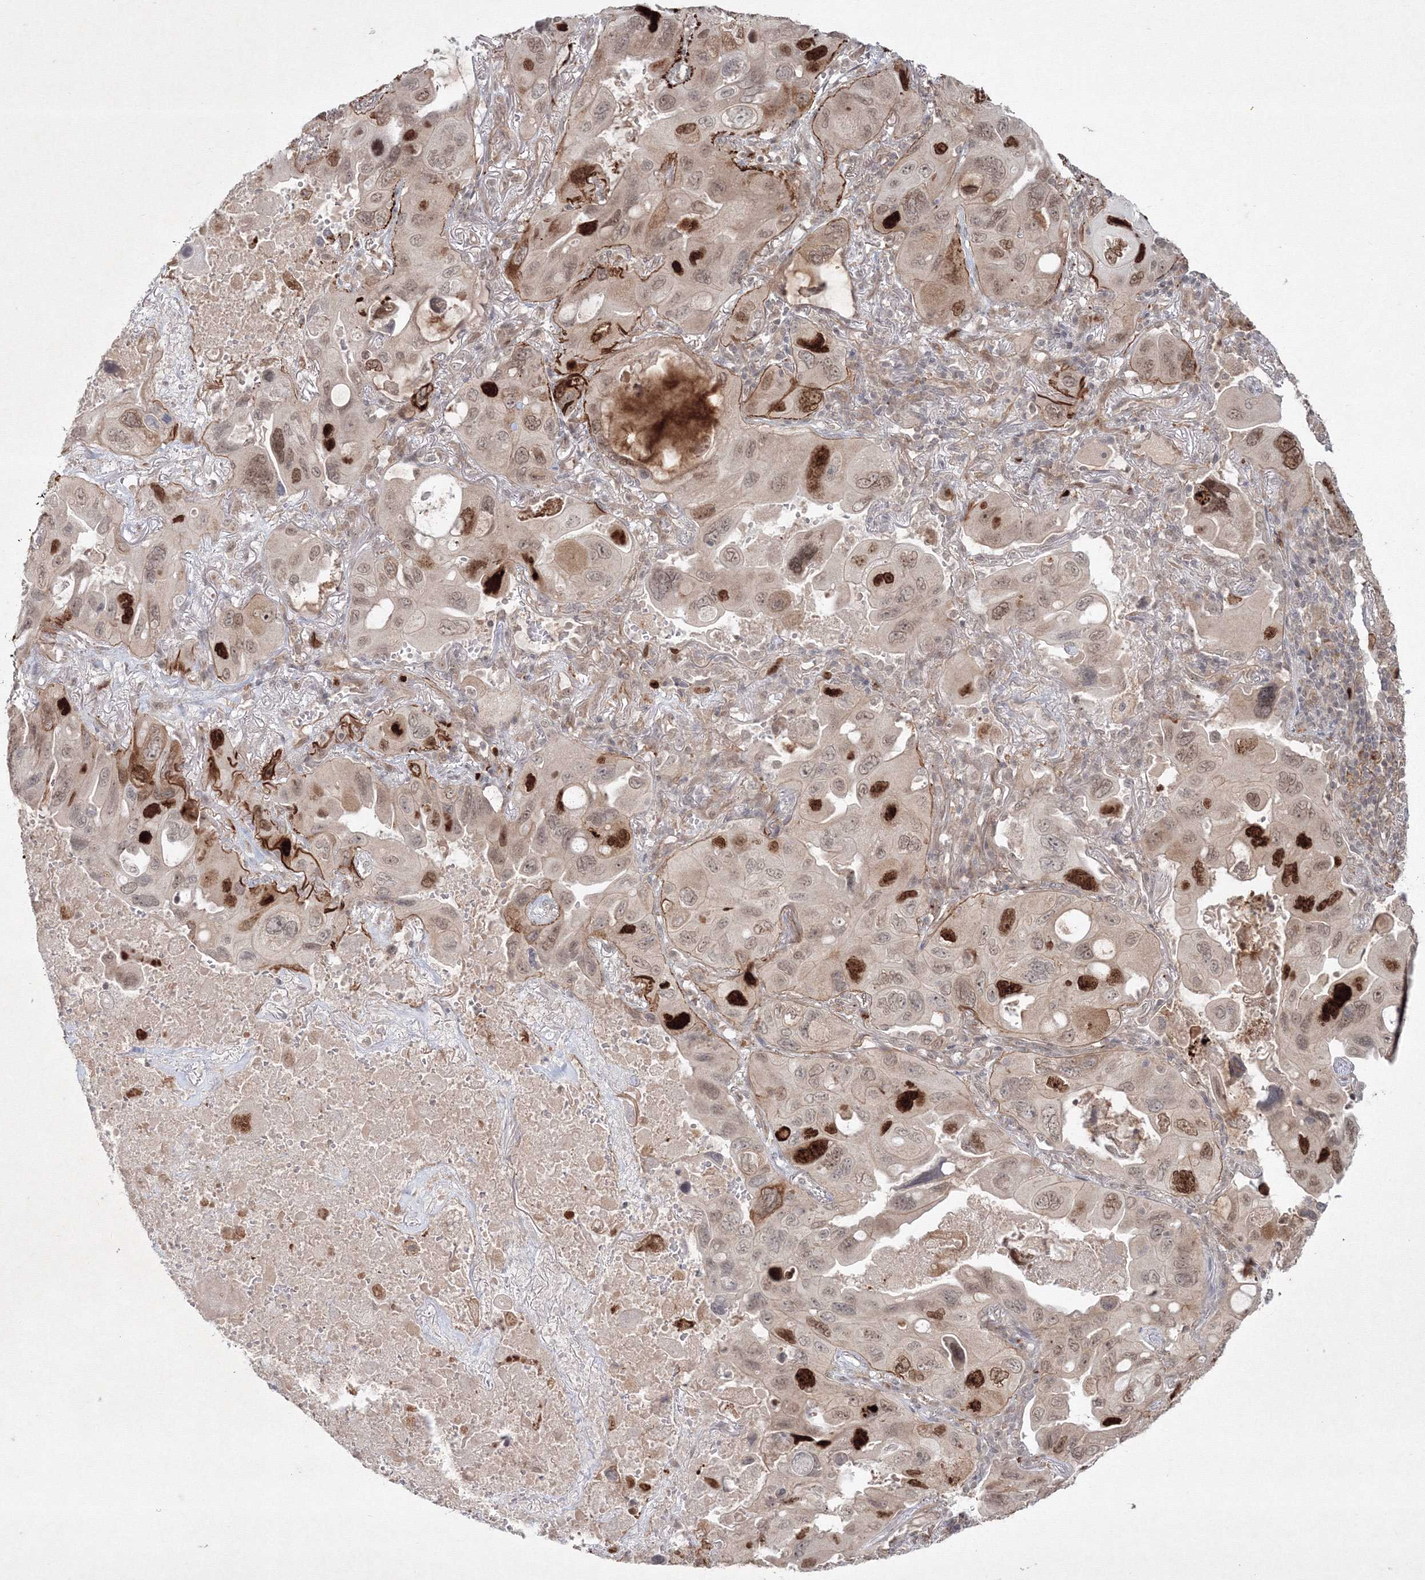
{"staining": {"intensity": "strong", "quantity": "<25%", "location": "nuclear"}, "tissue": "lung cancer", "cell_type": "Tumor cells", "image_type": "cancer", "snomed": [{"axis": "morphology", "description": "Squamous cell carcinoma, NOS"}, {"axis": "topography", "description": "Lung"}], "caption": "Protein staining of lung cancer tissue reveals strong nuclear expression in about <25% of tumor cells. (DAB IHC with brightfield microscopy, high magnification).", "gene": "KIF20A", "patient": {"sex": "female", "age": 73}}